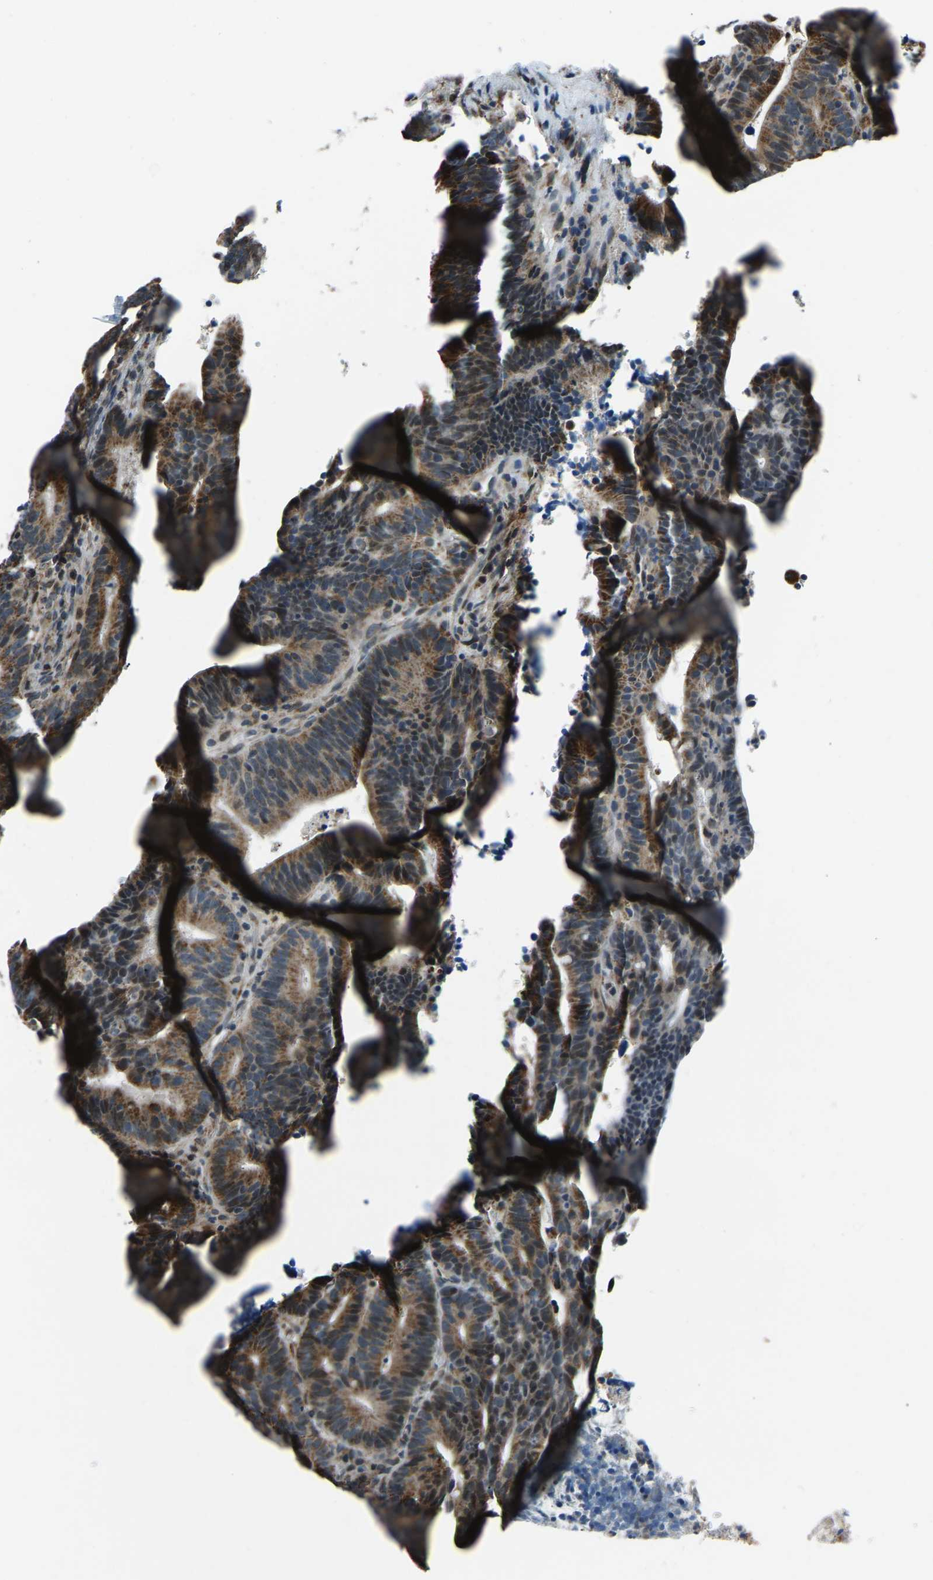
{"staining": {"intensity": "moderate", "quantity": ">75%", "location": "cytoplasmic/membranous"}, "tissue": "colorectal cancer", "cell_type": "Tumor cells", "image_type": "cancer", "snomed": [{"axis": "morphology", "description": "Adenocarcinoma, NOS"}, {"axis": "topography", "description": "Colon"}], "caption": "Tumor cells reveal medium levels of moderate cytoplasmic/membranous positivity in about >75% of cells in human colorectal adenocarcinoma.", "gene": "RBM33", "patient": {"sex": "female", "age": 66}}